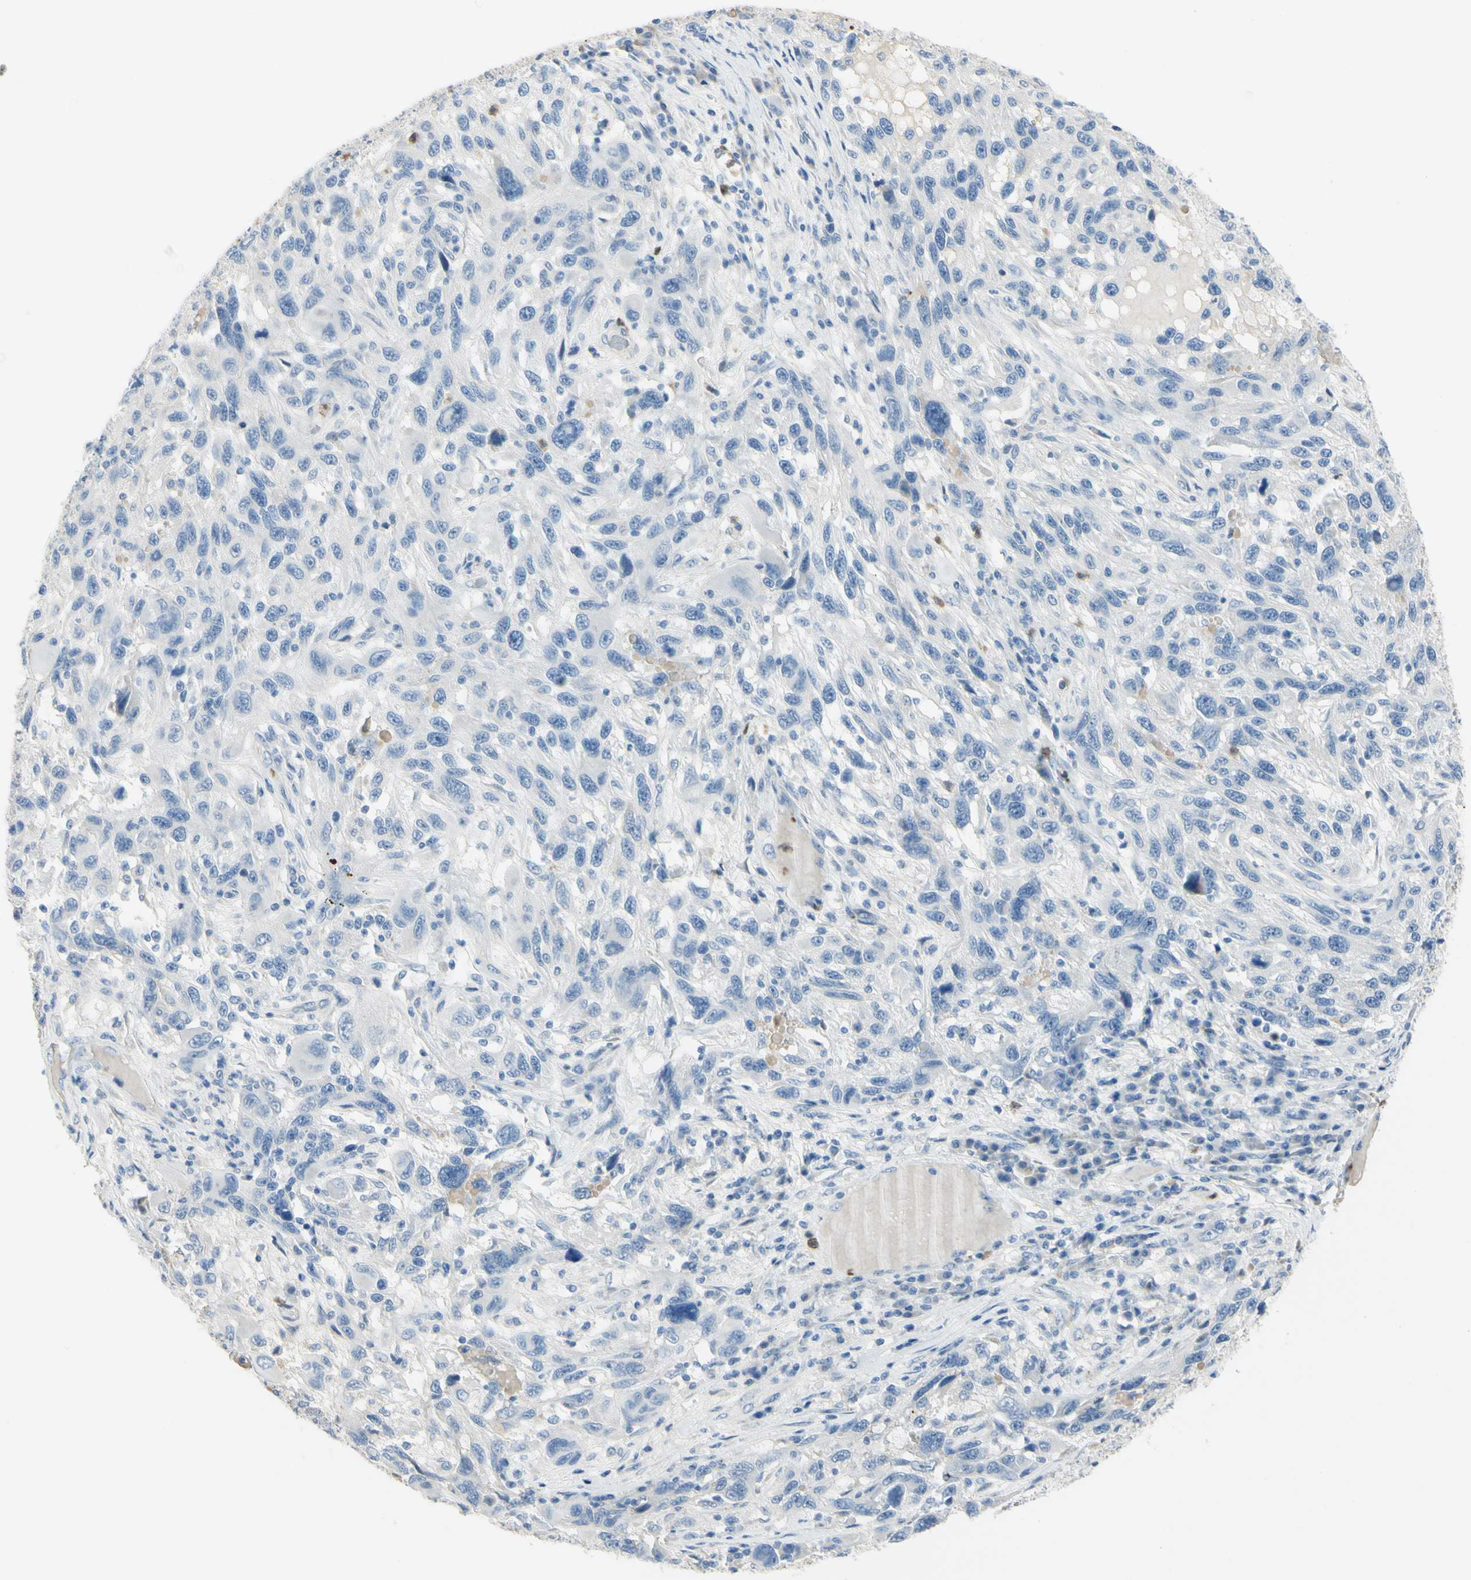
{"staining": {"intensity": "weak", "quantity": "<25%", "location": "cytoplasmic/membranous"}, "tissue": "melanoma", "cell_type": "Tumor cells", "image_type": "cancer", "snomed": [{"axis": "morphology", "description": "Malignant melanoma, NOS"}, {"axis": "topography", "description": "Skin"}], "caption": "Immunohistochemistry (IHC) photomicrograph of malignant melanoma stained for a protein (brown), which exhibits no staining in tumor cells. (Brightfield microscopy of DAB (3,3'-diaminobenzidine) IHC at high magnification).", "gene": "ZNF557", "patient": {"sex": "male", "age": 53}}